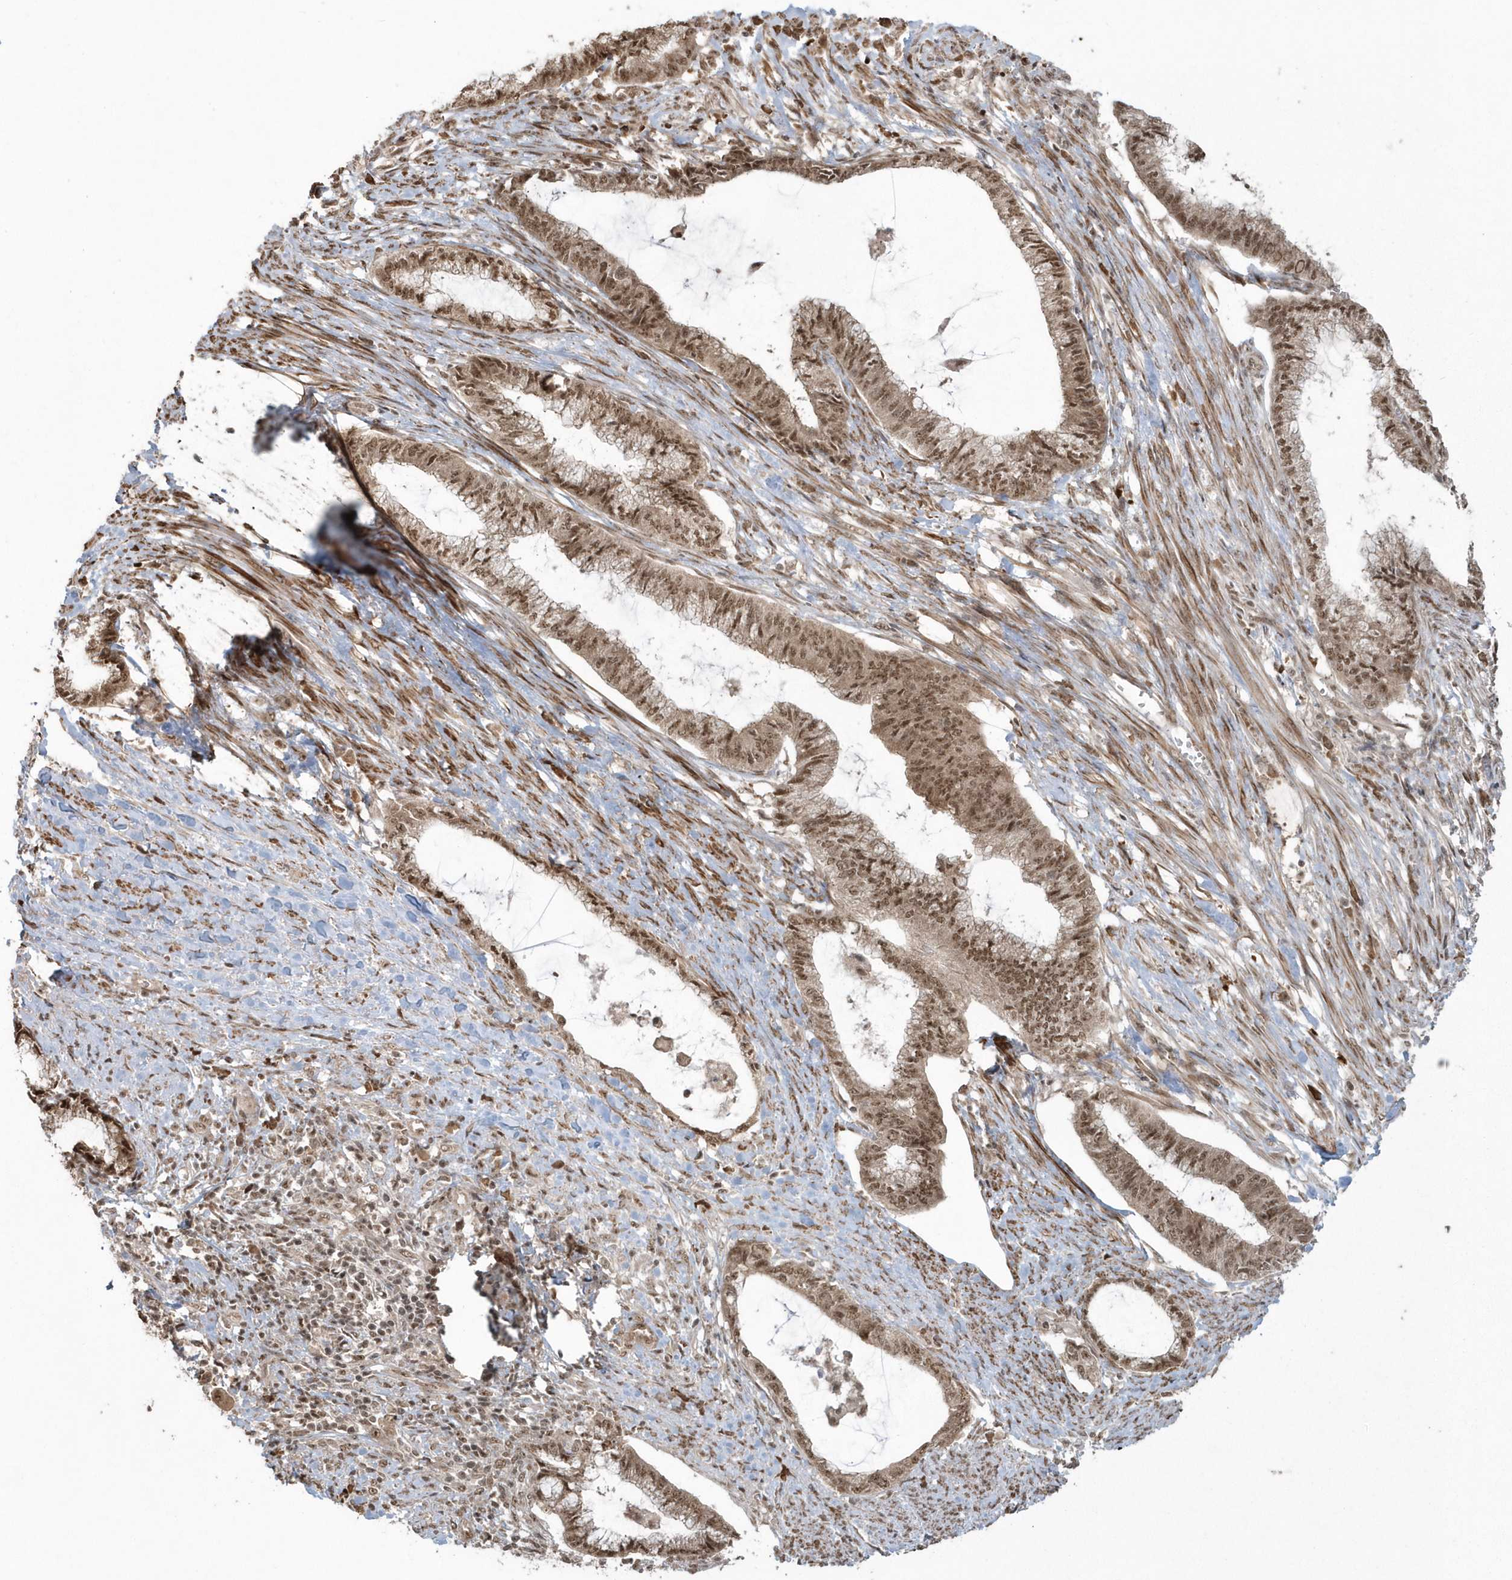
{"staining": {"intensity": "moderate", "quantity": ">75%", "location": "cytoplasmic/membranous,nuclear"}, "tissue": "endometrial cancer", "cell_type": "Tumor cells", "image_type": "cancer", "snomed": [{"axis": "morphology", "description": "Adenocarcinoma, NOS"}, {"axis": "topography", "description": "Endometrium"}], "caption": "IHC (DAB (3,3'-diaminobenzidine)) staining of human endometrial cancer (adenocarcinoma) exhibits moderate cytoplasmic/membranous and nuclear protein positivity in about >75% of tumor cells.", "gene": "EPB41L4A", "patient": {"sex": "female", "age": 86}}